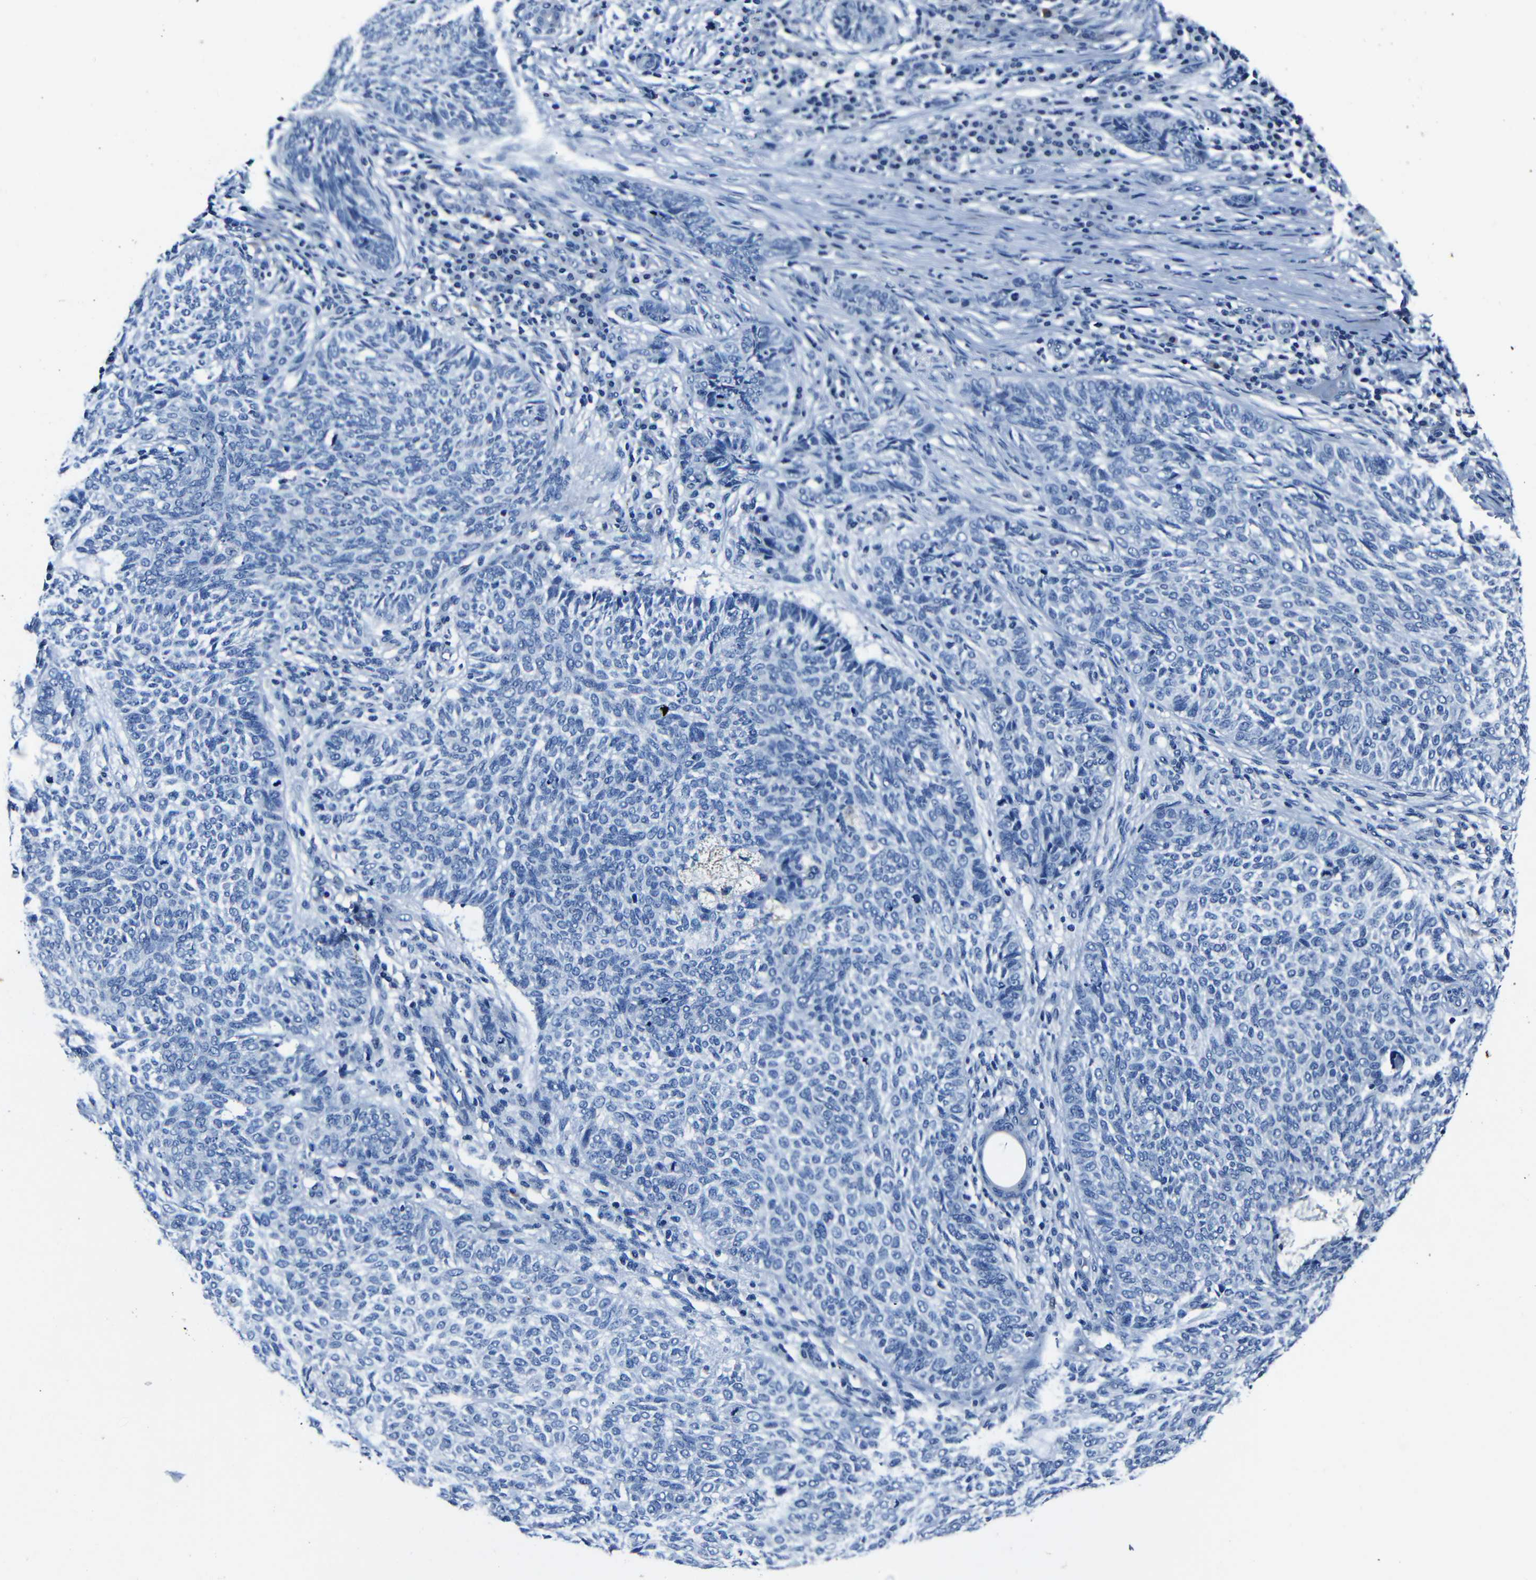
{"staining": {"intensity": "negative", "quantity": "none", "location": "none"}, "tissue": "skin cancer", "cell_type": "Tumor cells", "image_type": "cancer", "snomed": [{"axis": "morphology", "description": "Basal cell carcinoma"}, {"axis": "topography", "description": "Skin"}], "caption": "Tumor cells show no significant protein expression in basal cell carcinoma (skin).", "gene": "NCMAP", "patient": {"sex": "male", "age": 87}}